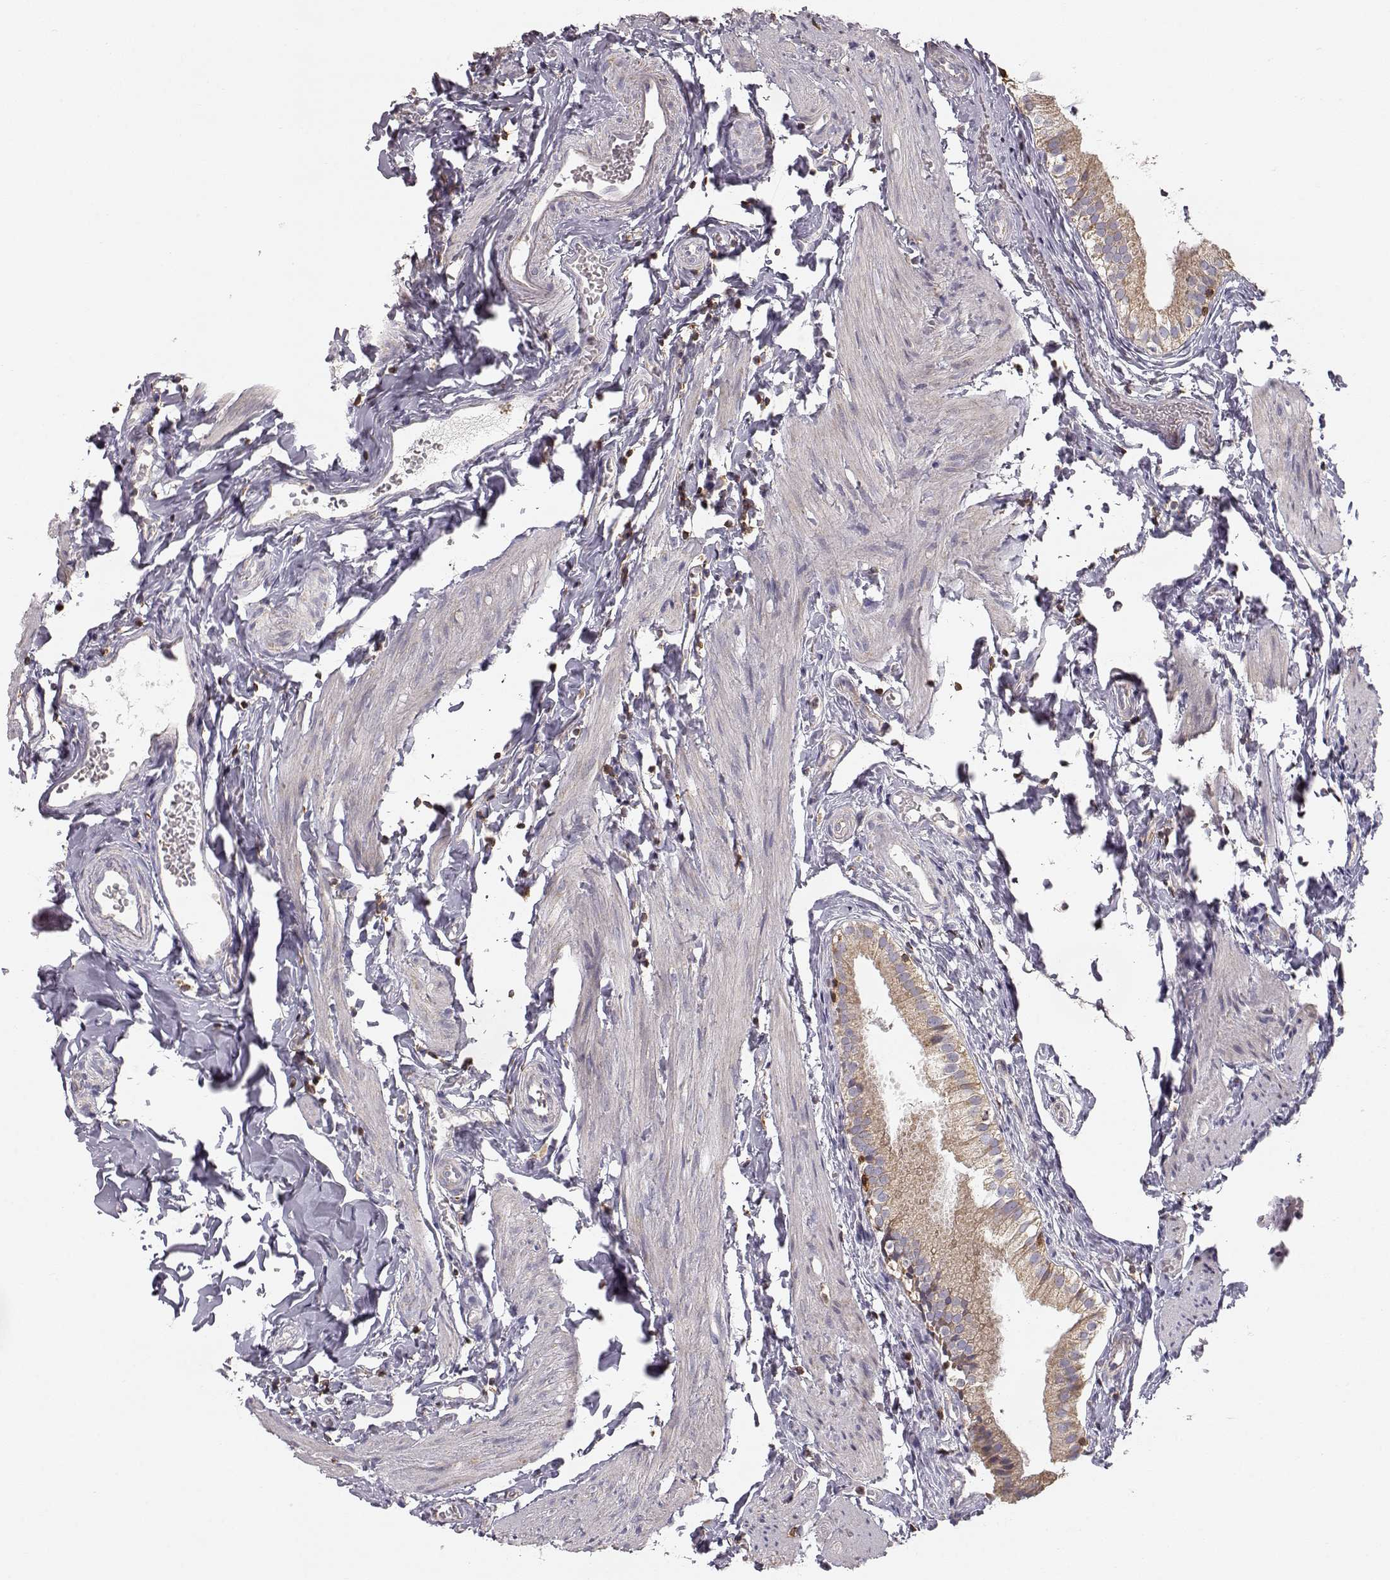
{"staining": {"intensity": "weak", "quantity": ">75%", "location": "cytoplasmic/membranous"}, "tissue": "gallbladder", "cell_type": "Glandular cells", "image_type": "normal", "snomed": [{"axis": "morphology", "description": "Normal tissue, NOS"}, {"axis": "topography", "description": "Gallbladder"}], "caption": "Brown immunohistochemical staining in unremarkable gallbladder reveals weak cytoplasmic/membranous staining in about >75% of glandular cells.", "gene": "GRAP2", "patient": {"sex": "female", "age": 47}}